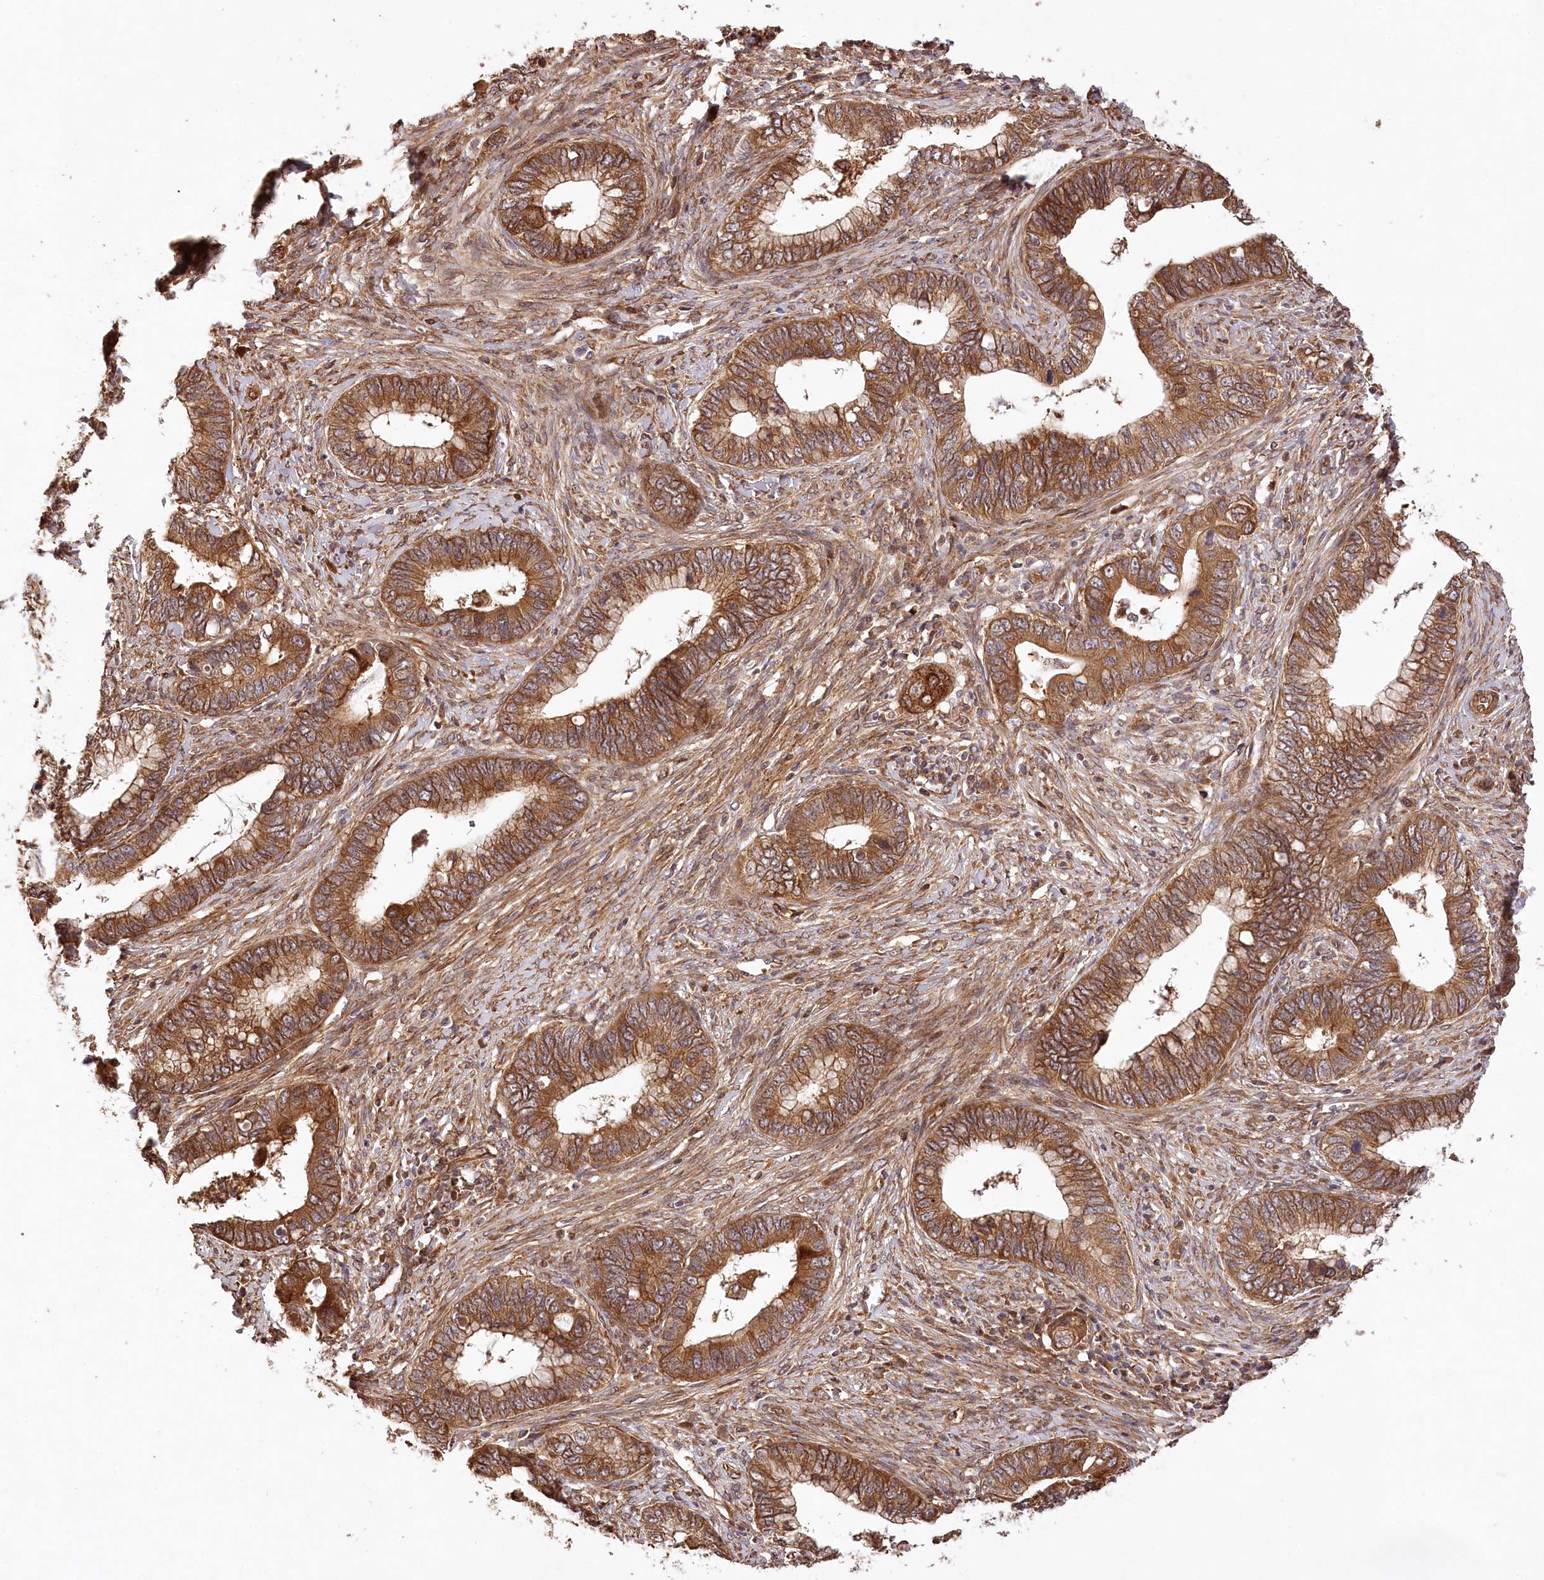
{"staining": {"intensity": "strong", "quantity": ">75%", "location": "cytoplasmic/membranous"}, "tissue": "cervical cancer", "cell_type": "Tumor cells", "image_type": "cancer", "snomed": [{"axis": "morphology", "description": "Adenocarcinoma, NOS"}, {"axis": "topography", "description": "Cervix"}], "caption": "Protein staining of adenocarcinoma (cervical) tissue exhibits strong cytoplasmic/membranous staining in approximately >75% of tumor cells. (Brightfield microscopy of DAB IHC at high magnification).", "gene": "LSS", "patient": {"sex": "female", "age": 44}}